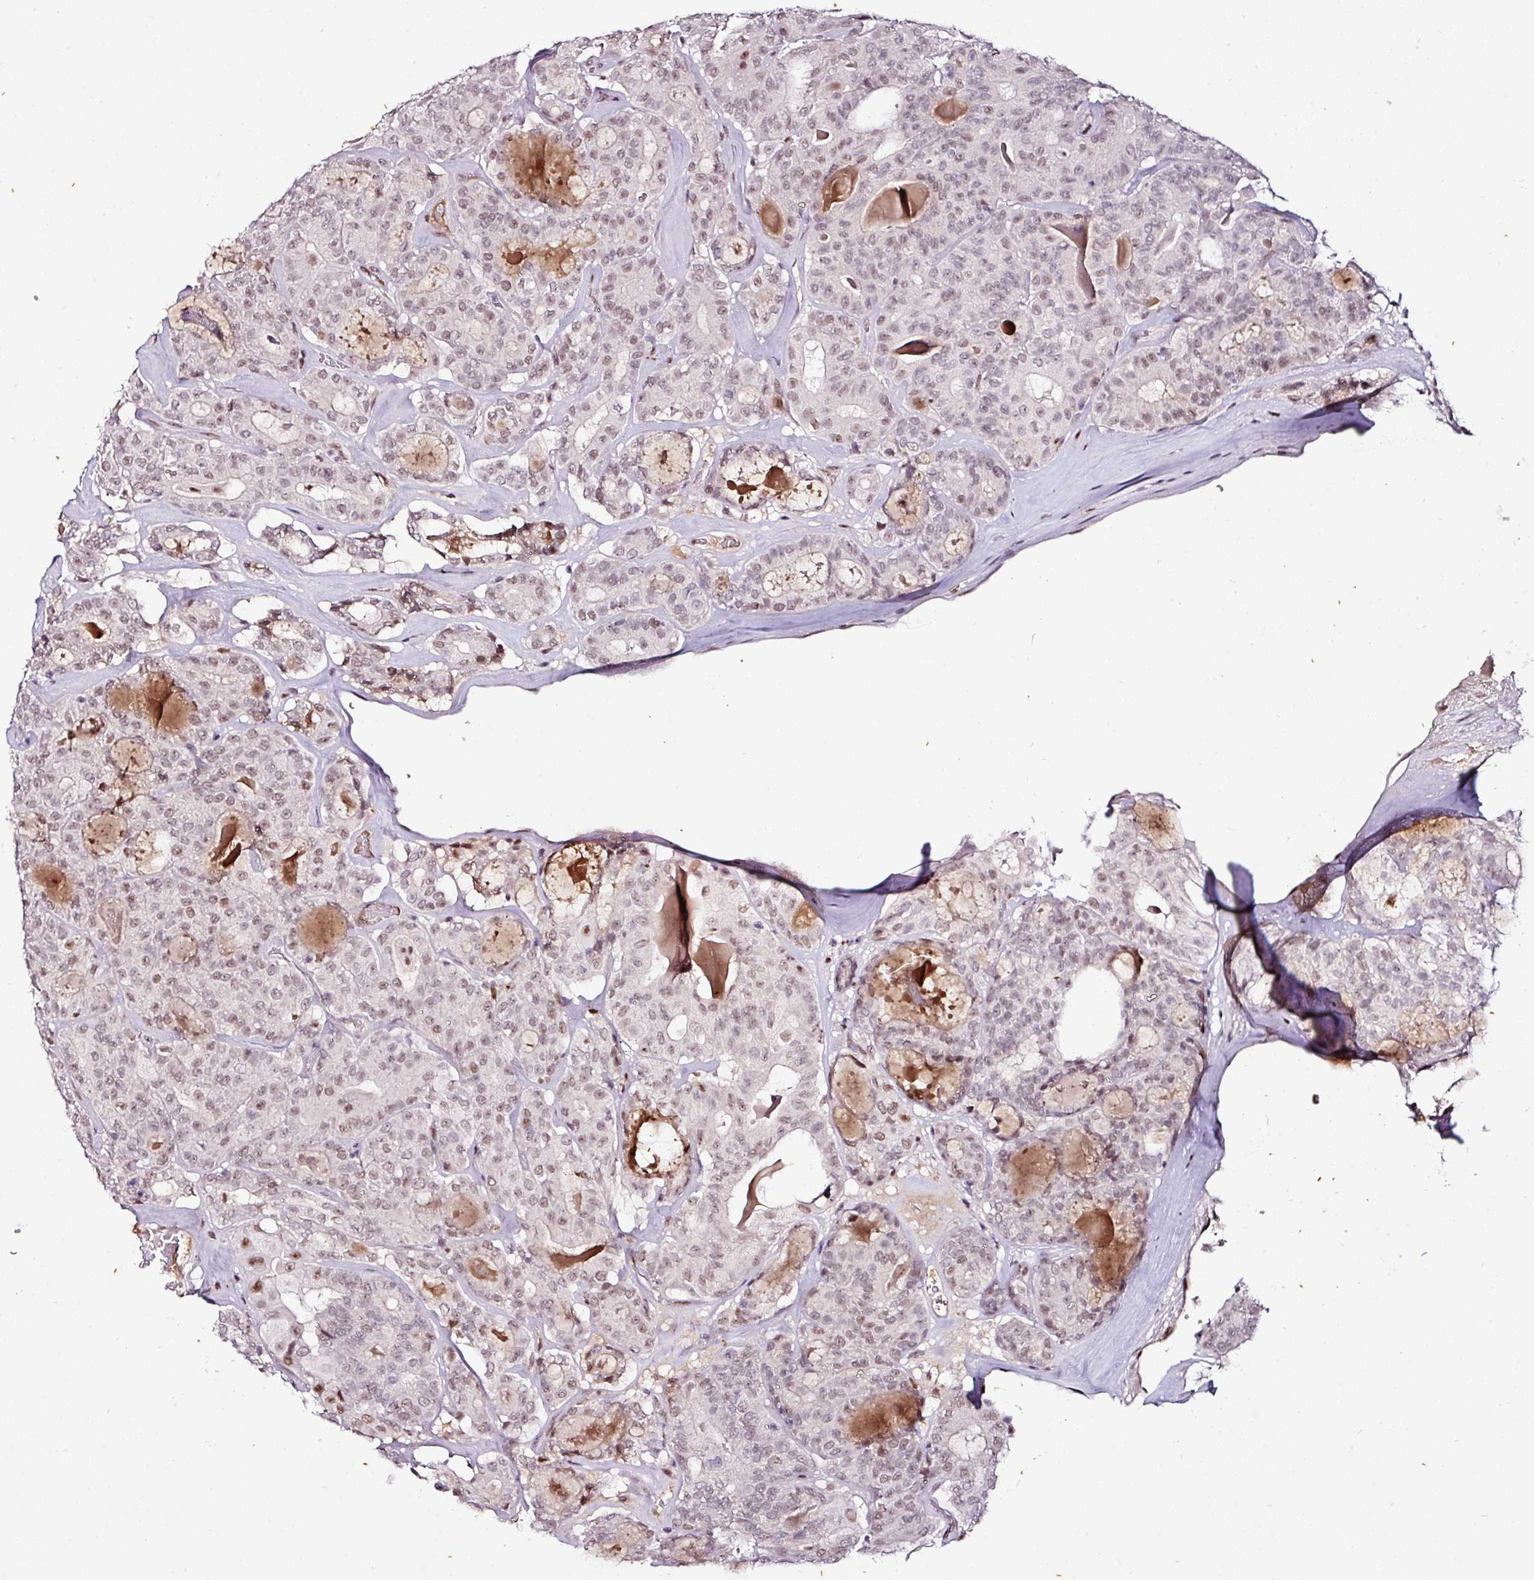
{"staining": {"intensity": "weak", "quantity": "25%-75%", "location": "nuclear"}, "tissue": "thyroid cancer", "cell_type": "Tumor cells", "image_type": "cancer", "snomed": [{"axis": "morphology", "description": "Papillary adenocarcinoma, NOS"}, {"axis": "topography", "description": "Thyroid gland"}], "caption": "About 25%-75% of tumor cells in human papillary adenocarcinoma (thyroid) display weak nuclear protein expression as visualized by brown immunohistochemical staining.", "gene": "KLF16", "patient": {"sex": "female", "age": 72}}